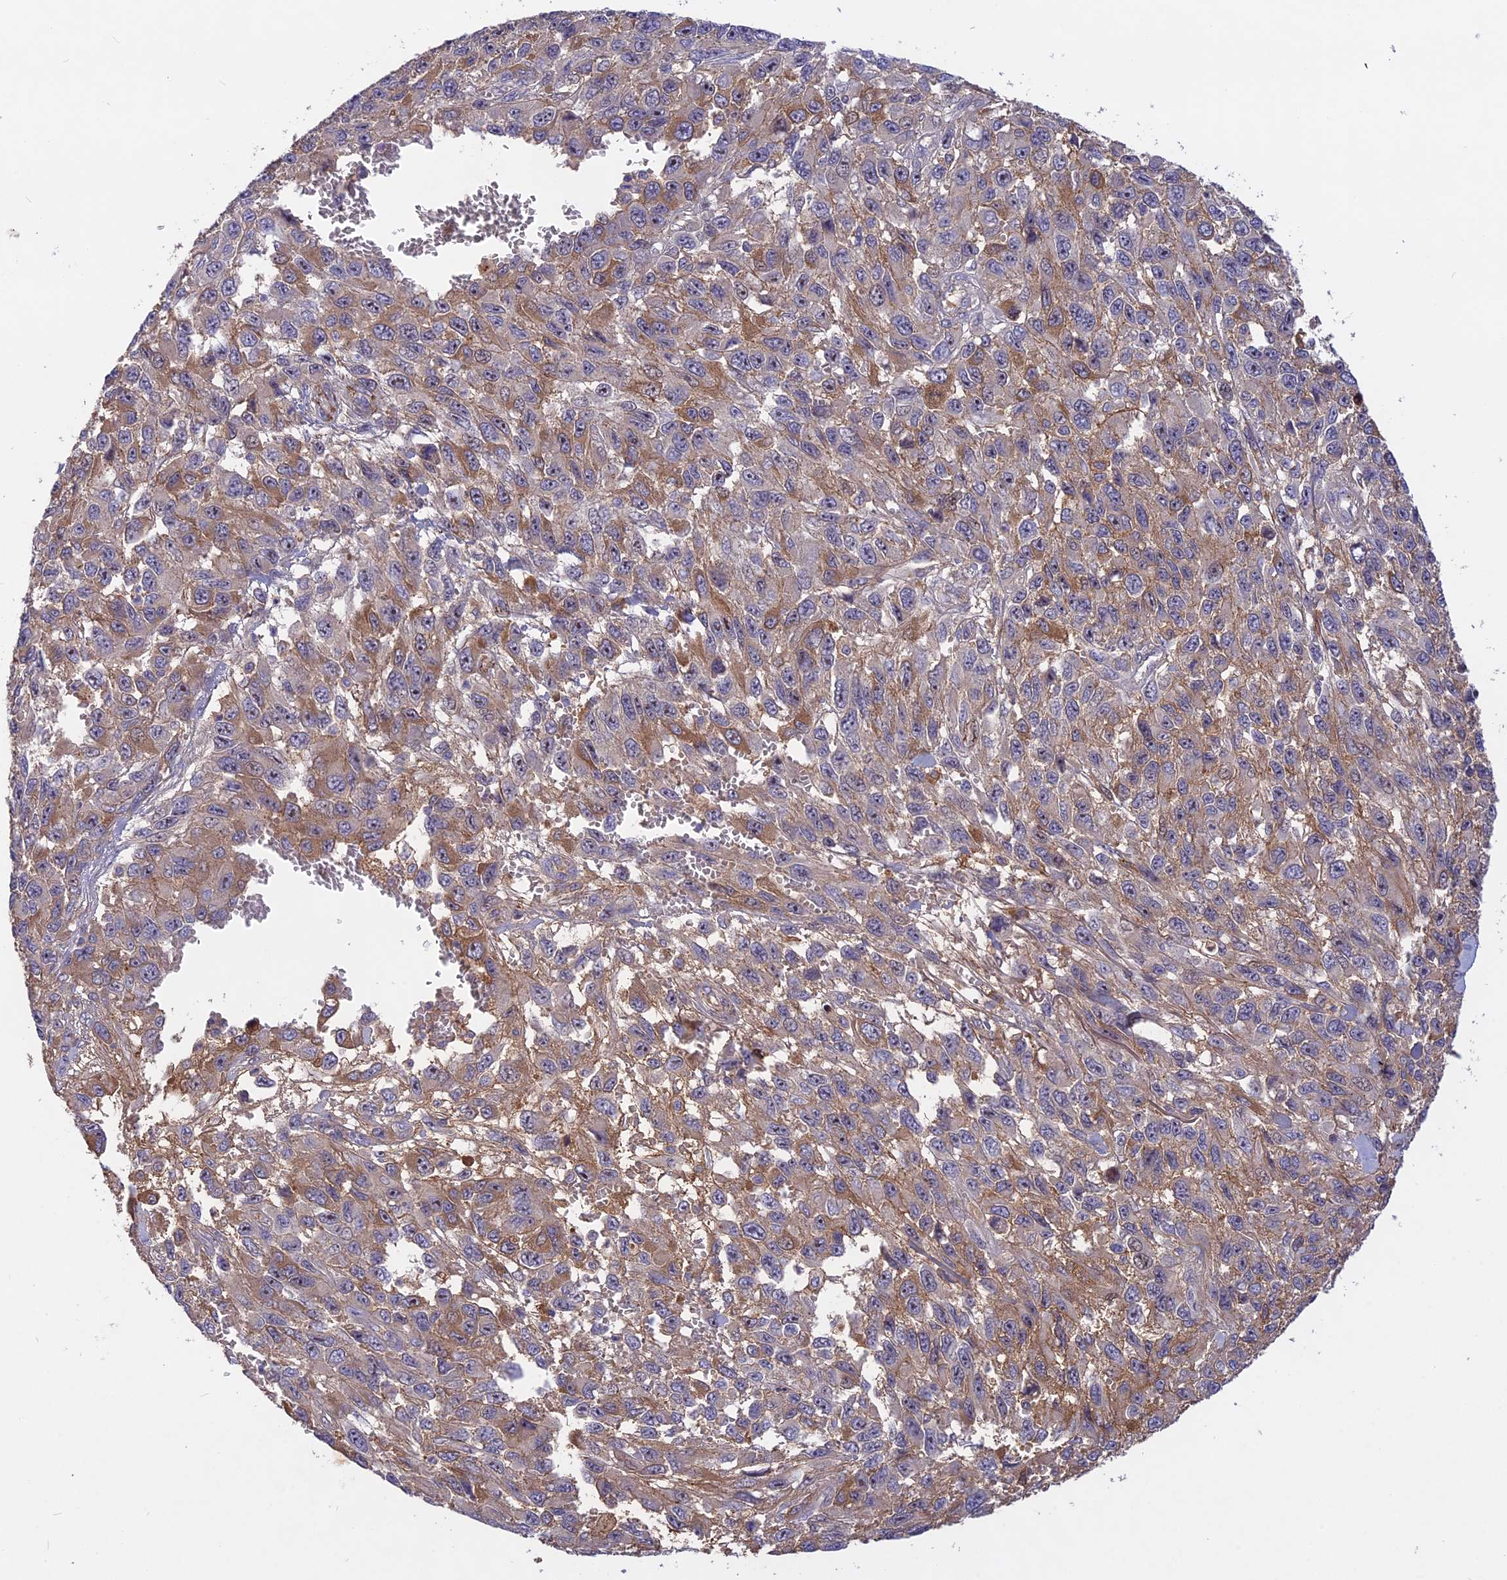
{"staining": {"intensity": "moderate", "quantity": "<25%", "location": "cytoplasmic/membranous"}, "tissue": "melanoma", "cell_type": "Tumor cells", "image_type": "cancer", "snomed": [{"axis": "morphology", "description": "Normal tissue, NOS"}, {"axis": "morphology", "description": "Malignant melanoma, NOS"}, {"axis": "topography", "description": "Skin"}], "caption": "This histopathology image shows immunohistochemistry (IHC) staining of melanoma, with low moderate cytoplasmic/membranous staining in about <25% of tumor cells.", "gene": "ADO", "patient": {"sex": "female", "age": 96}}